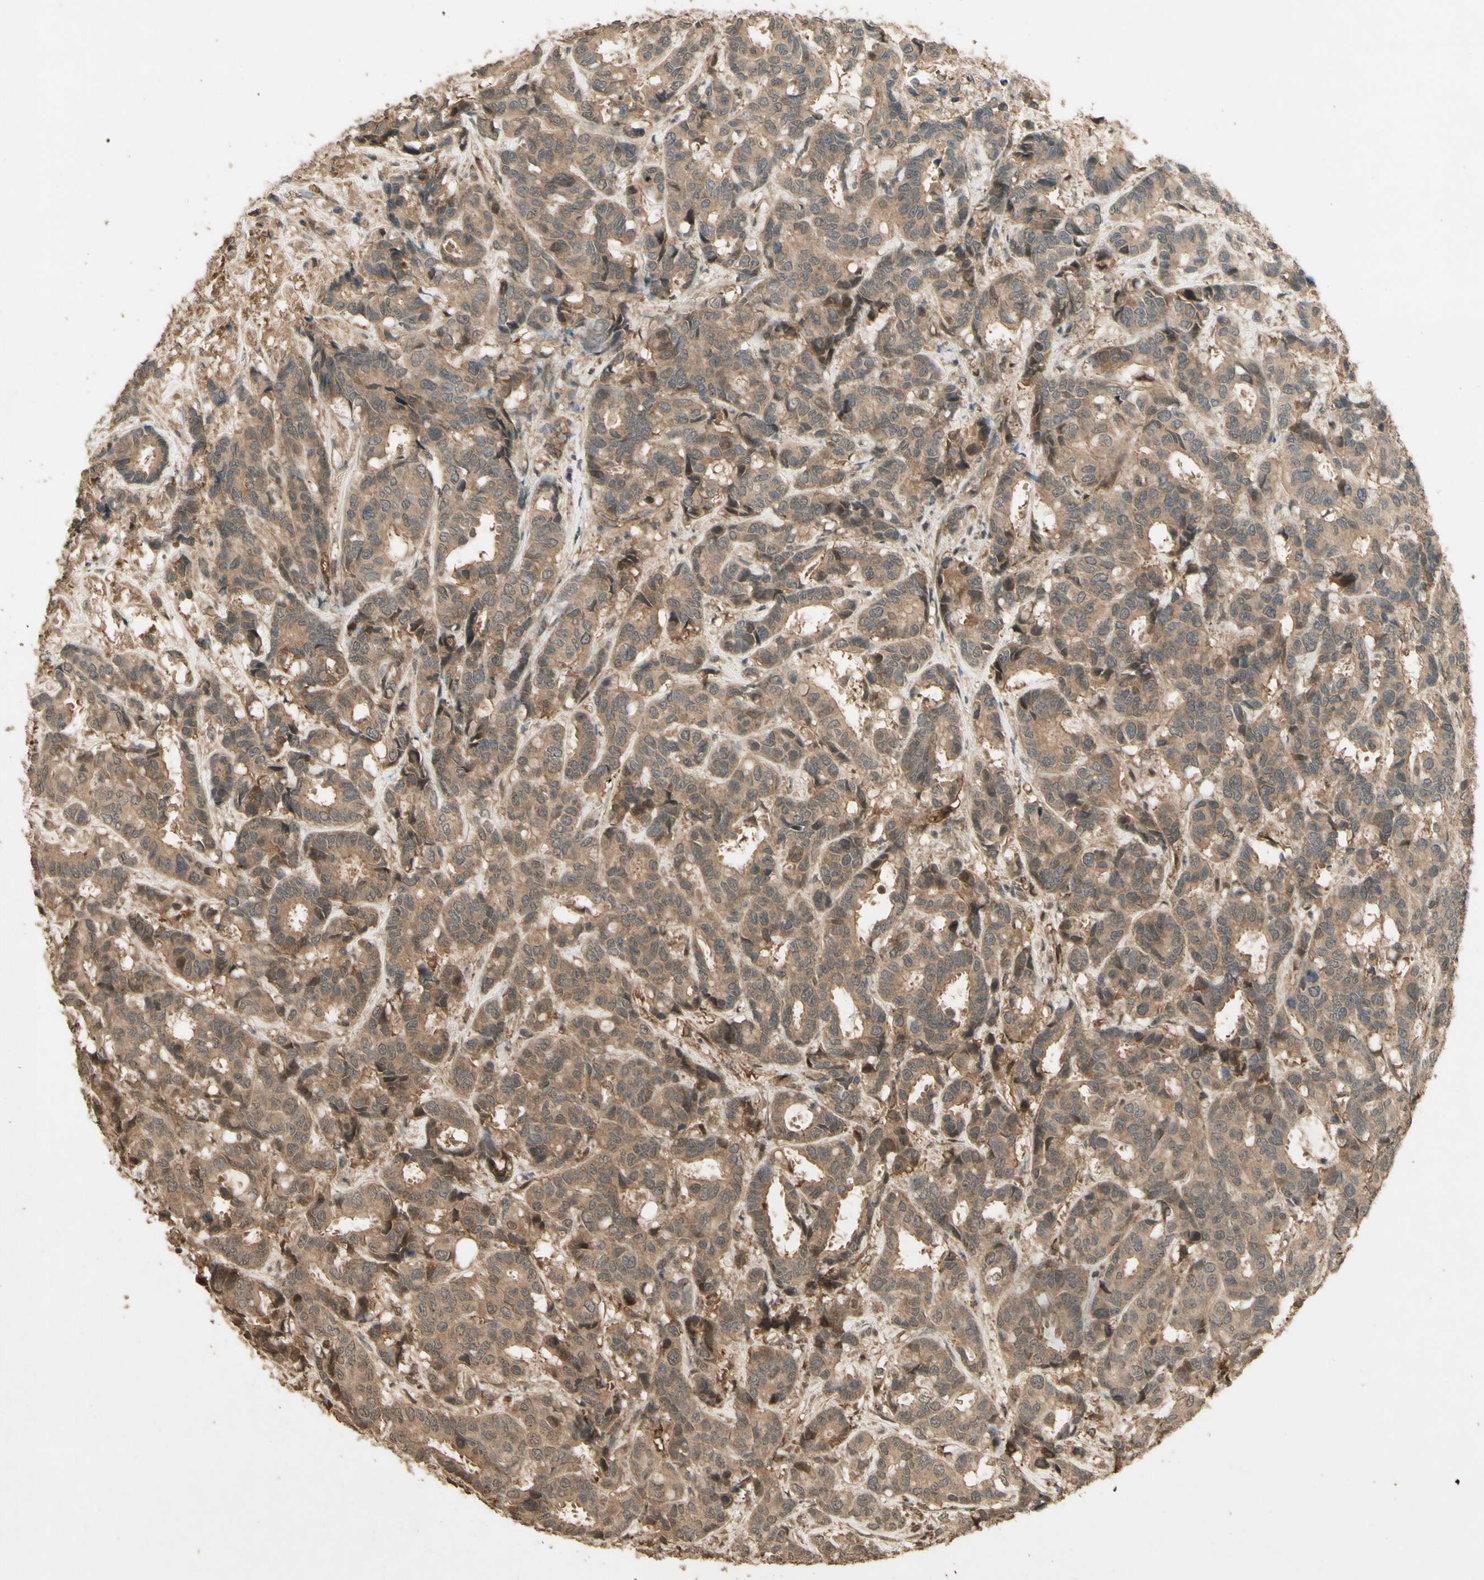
{"staining": {"intensity": "moderate", "quantity": ">75%", "location": "cytoplasmic/membranous"}, "tissue": "breast cancer", "cell_type": "Tumor cells", "image_type": "cancer", "snomed": [{"axis": "morphology", "description": "Duct carcinoma"}, {"axis": "topography", "description": "Breast"}], "caption": "Human breast cancer stained for a protein (brown) demonstrates moderate cytoplasmic/membranous positive expression in about >75% of tumor cells.", "gene": "SMAD9", "patient": {"sex": "female", "age": 87}}